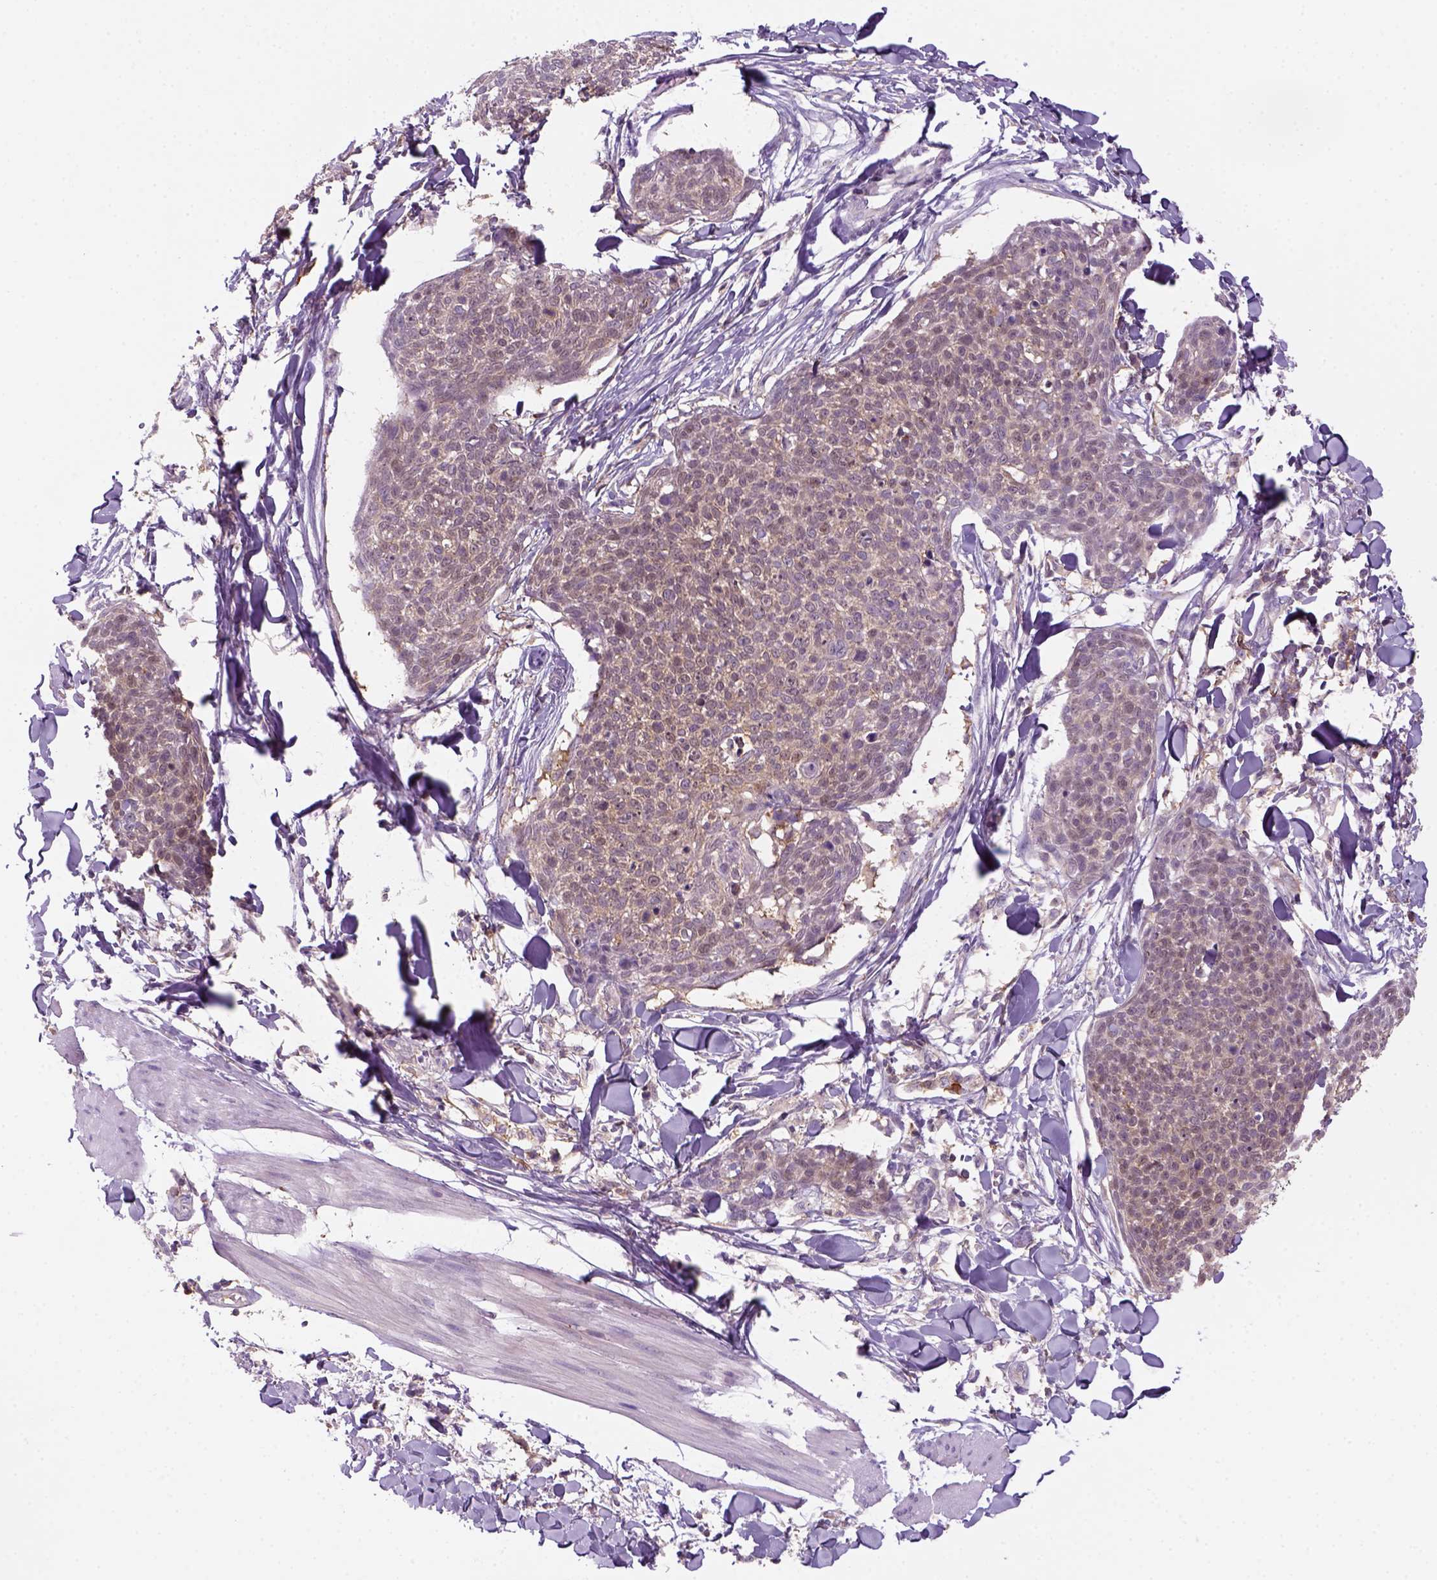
{"staining": {"intensity": "weak", "quantity": ">75%", "location": "cytoplasmic/membranous"}, "tissue": "skin cancer", "cell_type": "Tumor cells", "image_type": "cancer", "snomed": [{"axis": "morphology", "description": "Squamous cell carcinoma, NOS"}, {"axis": "topography", "description": "Skin"}, {"axis": "topography", "description": "Vulva"}], "caption": "Immunohistochemistry staining of squamous cell carcinoma (skin), which exhibits low levels of weak cytoplasmic/membranous staining in about >75% of tumor cells indicating weak cytoplasmic/membranous protein positivity. The staining was performed using DAB (3,3'-diaminobenzidine) (brown) for protein detection and nuclei were counterstained in hematoxylin (blue).", "gene": "GOT1", "patient": {"sex": "female", "age": 75}}